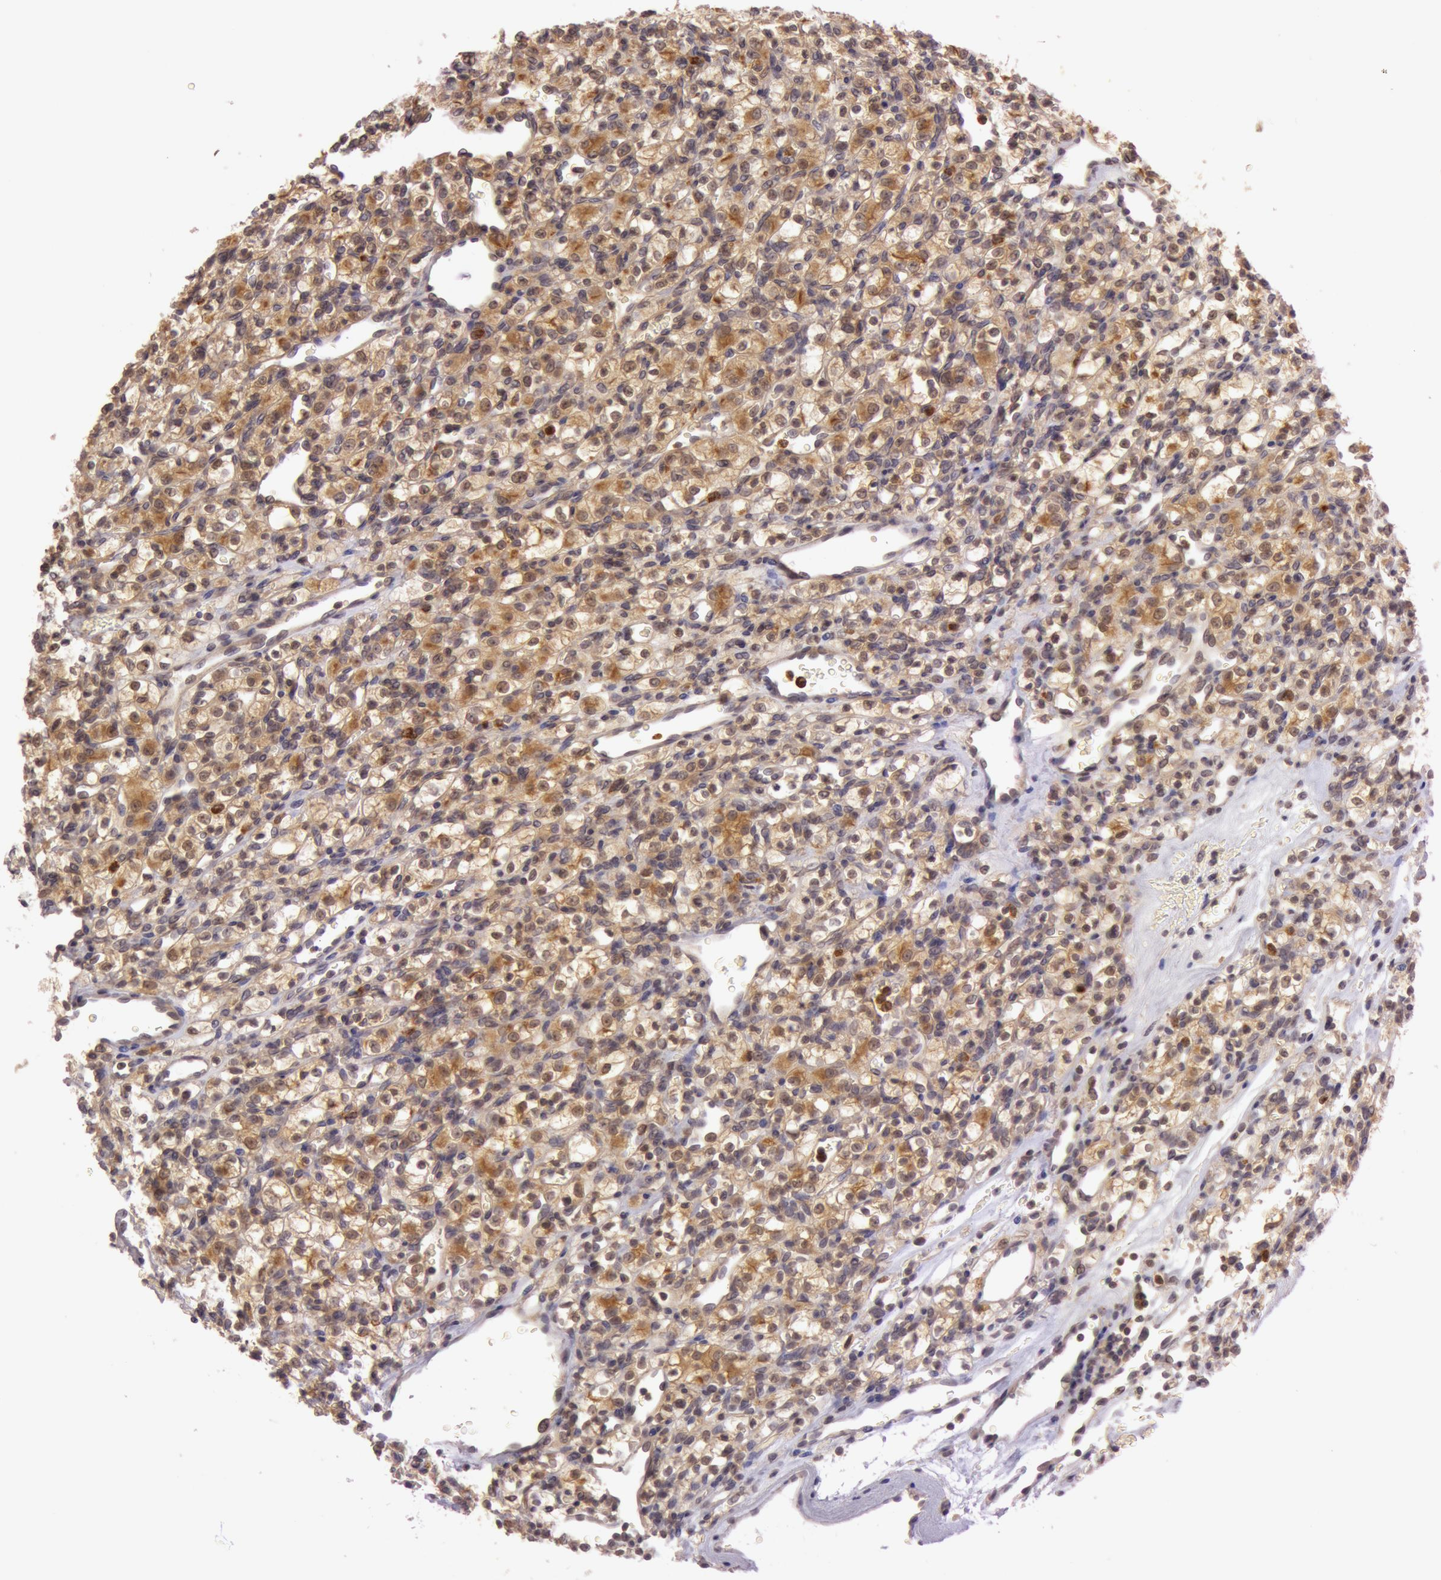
{"staining": {"intensity": "moderate", "quantity": ">75%", "location": "cytoplasmic/membranous"}, "tissue": "renal cancer", "cell_type": "Tumor cells", "image_type": "cancer", "snomed": [{"axis": "morphology", "description": "Adenocarcinoma, NOS"}, {"axis": "topography", "description": "Kidney"}], "caption": "Moderate cytoplasmic/membranous expression is appreciated in about >75% of tumor cells in renal adenocarcinoma.", "gene": "ATG2B", "patient": {"sex": "female", "age": 62}}